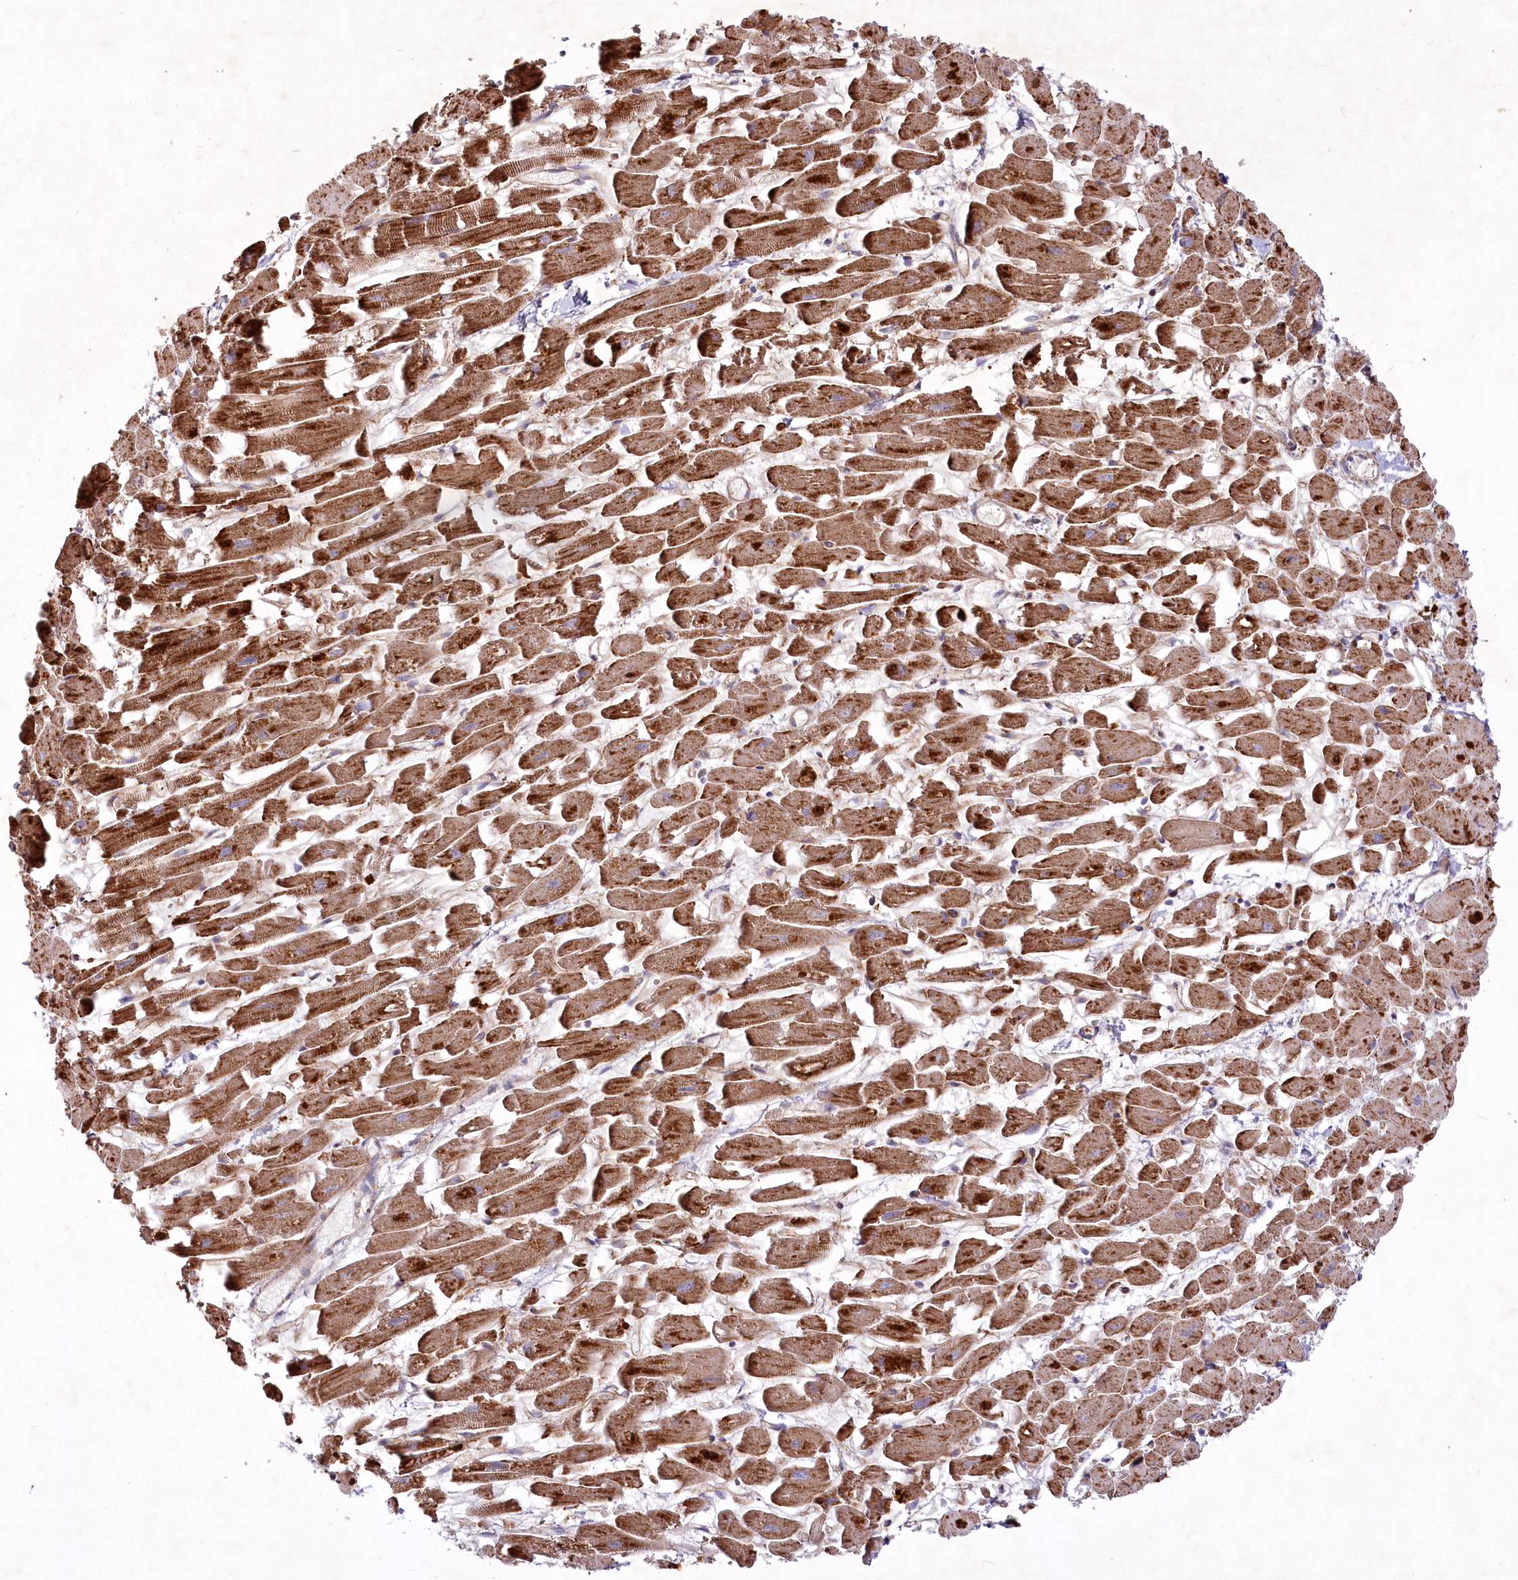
{"staining": {"intensity": "moderate", "quantity": ">75%", "location": "cytoplasmic/membranous"}, "tissue": "heart muscle", "cell_type": "Cardiomyocytes", "image_type": "normal", "snomed": [{"axis": "morphology", "description": "Normal tissue, NOS"}, {"axis": "topography", "description": "Heart"}], "caption": "Immunohistochemistry staining of normal heart muscle, which reveals medium levels of moderate cytoplasmic/membranous staining in approximately >75% of cardiomyocytes indicating moderate cytoplasmic/membranous protein staining. The staining was performed using DAB (3,3'-diaminobenzidine) (brown) for protein detection and nuclei were counterstained in hematoxylin (blue).", "gene": "PSTK", "patient": {"sex": "female", "age": 64}}